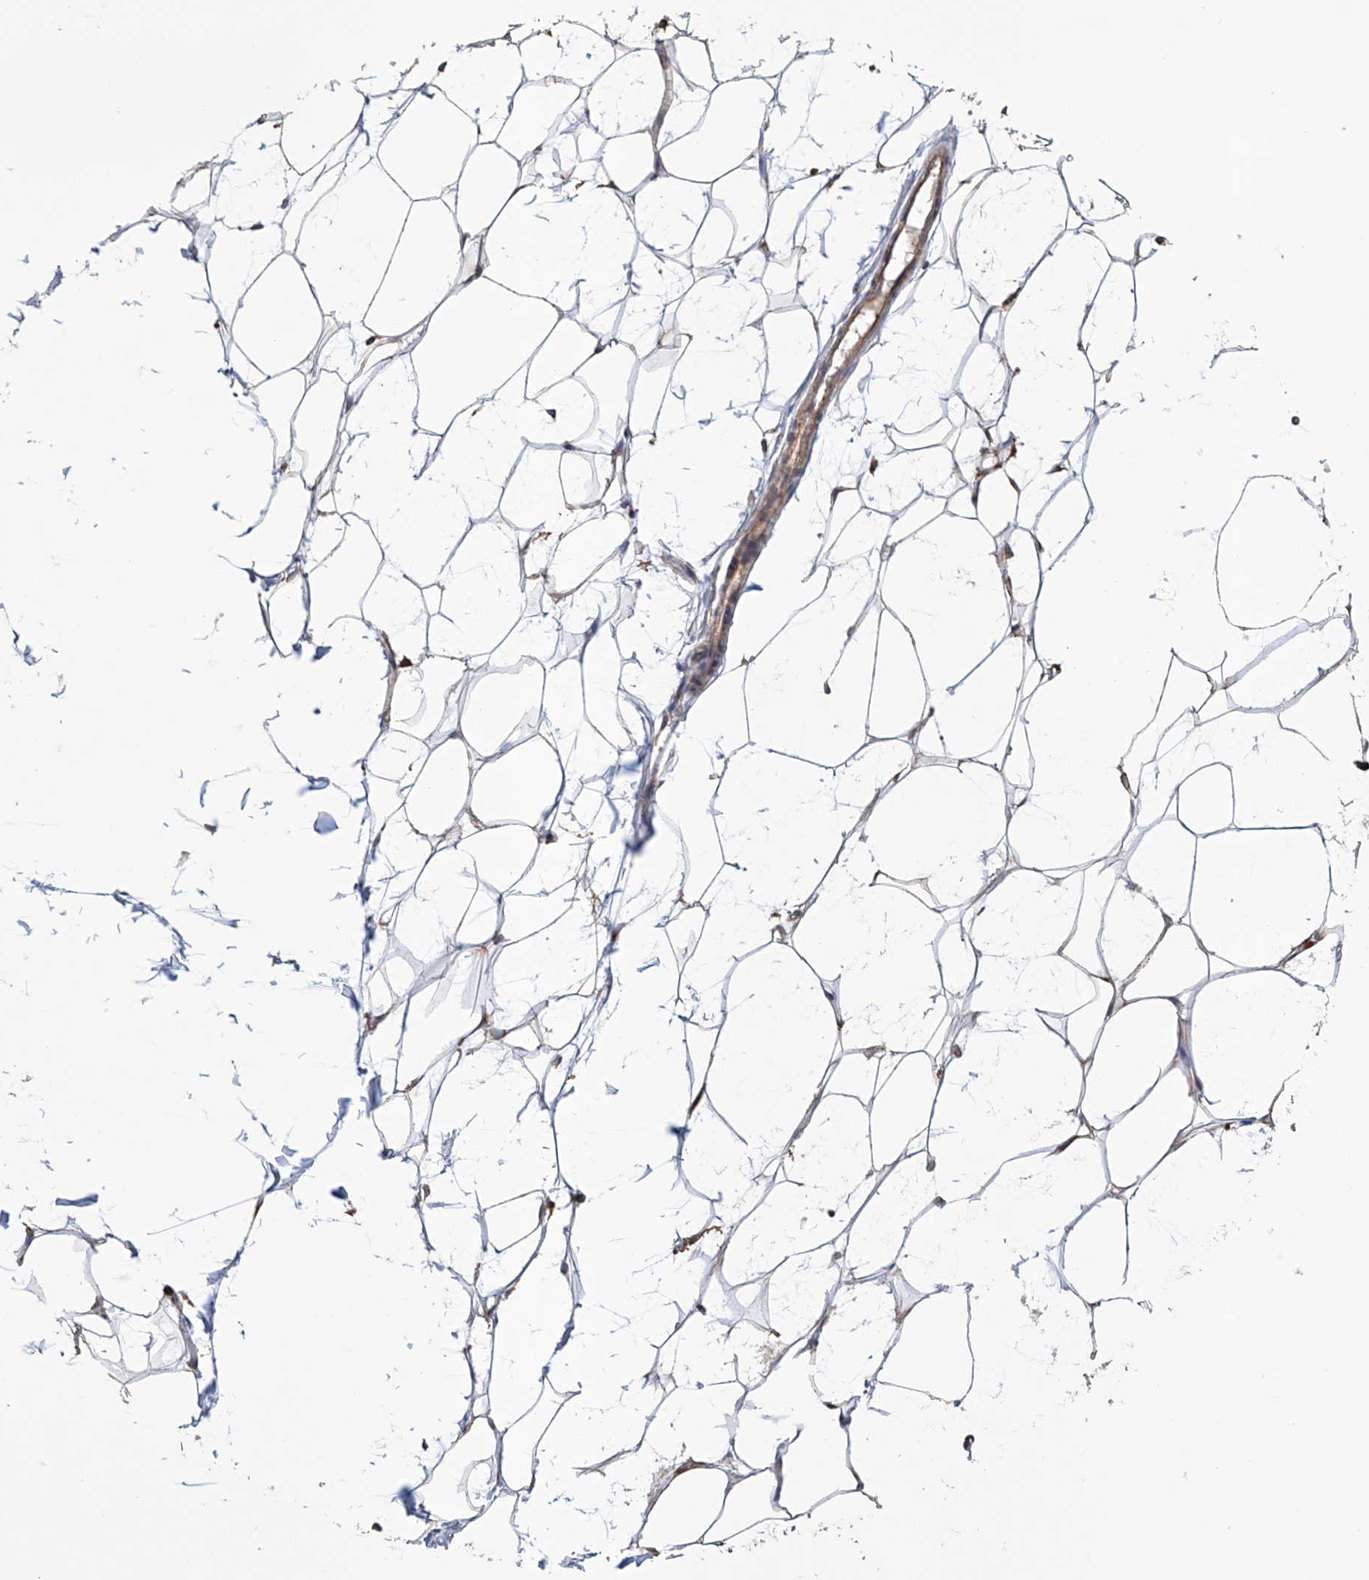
{"staining": {"intensity": "negative", "quantity": "none", "location": "none"}, "tissue": "adipose tissue", "cell_type": "Adipocytes", "image_type": "normal", "snomed": [{"axis": "morphology", "description": "Normal tissue, NOS"}, {"axis": "topography", "description": "Breast"}], "caption": "IHC of benign human adipose tissue displays no staining in adipocytes.", "gene": "AFG1L", "patient": {"sex": "female", "age": 23}}